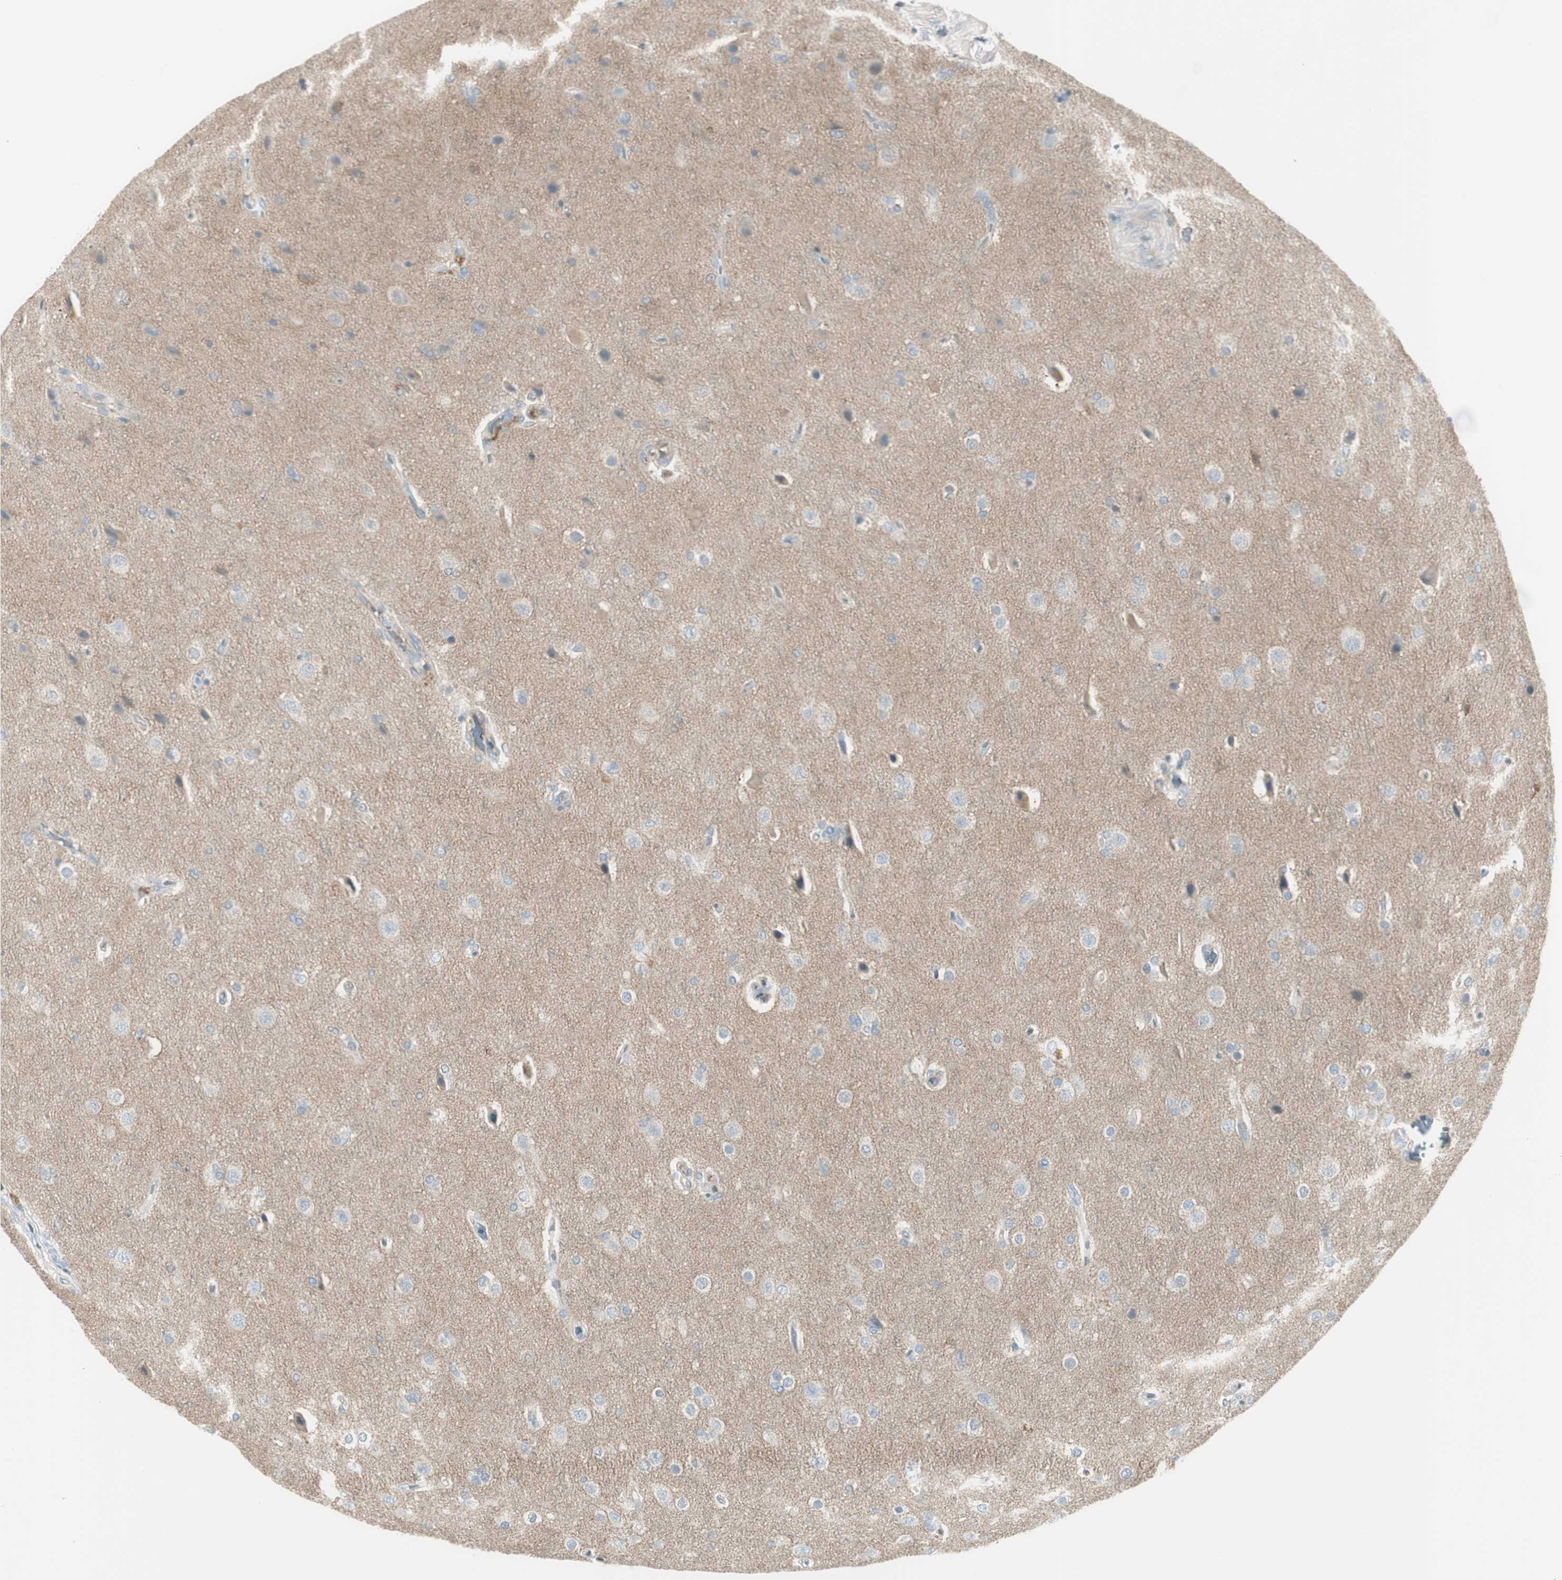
{"staining": {"intensity": "negative", "quantity": "none", "location": "none"}, "tissue": "glioma", "cell_type": "Tumor cells", "image_type": "cancer", "snomed": [{"axis": "morphology", "description": "Glioma, malignant, High grade"}, {"axis": "topography", "description": "Brain"}], "caption": "Immunohistochemistry (IHC) photomicrograph of neoplastic tissue: malignant high-grade glioma stained with DAB (3,3'-diaminobenzidine) reveals no significant protein staining in tumor cells.", "gene": "CACNA2D1", "patient": {"sex": "male", "age": 71}}